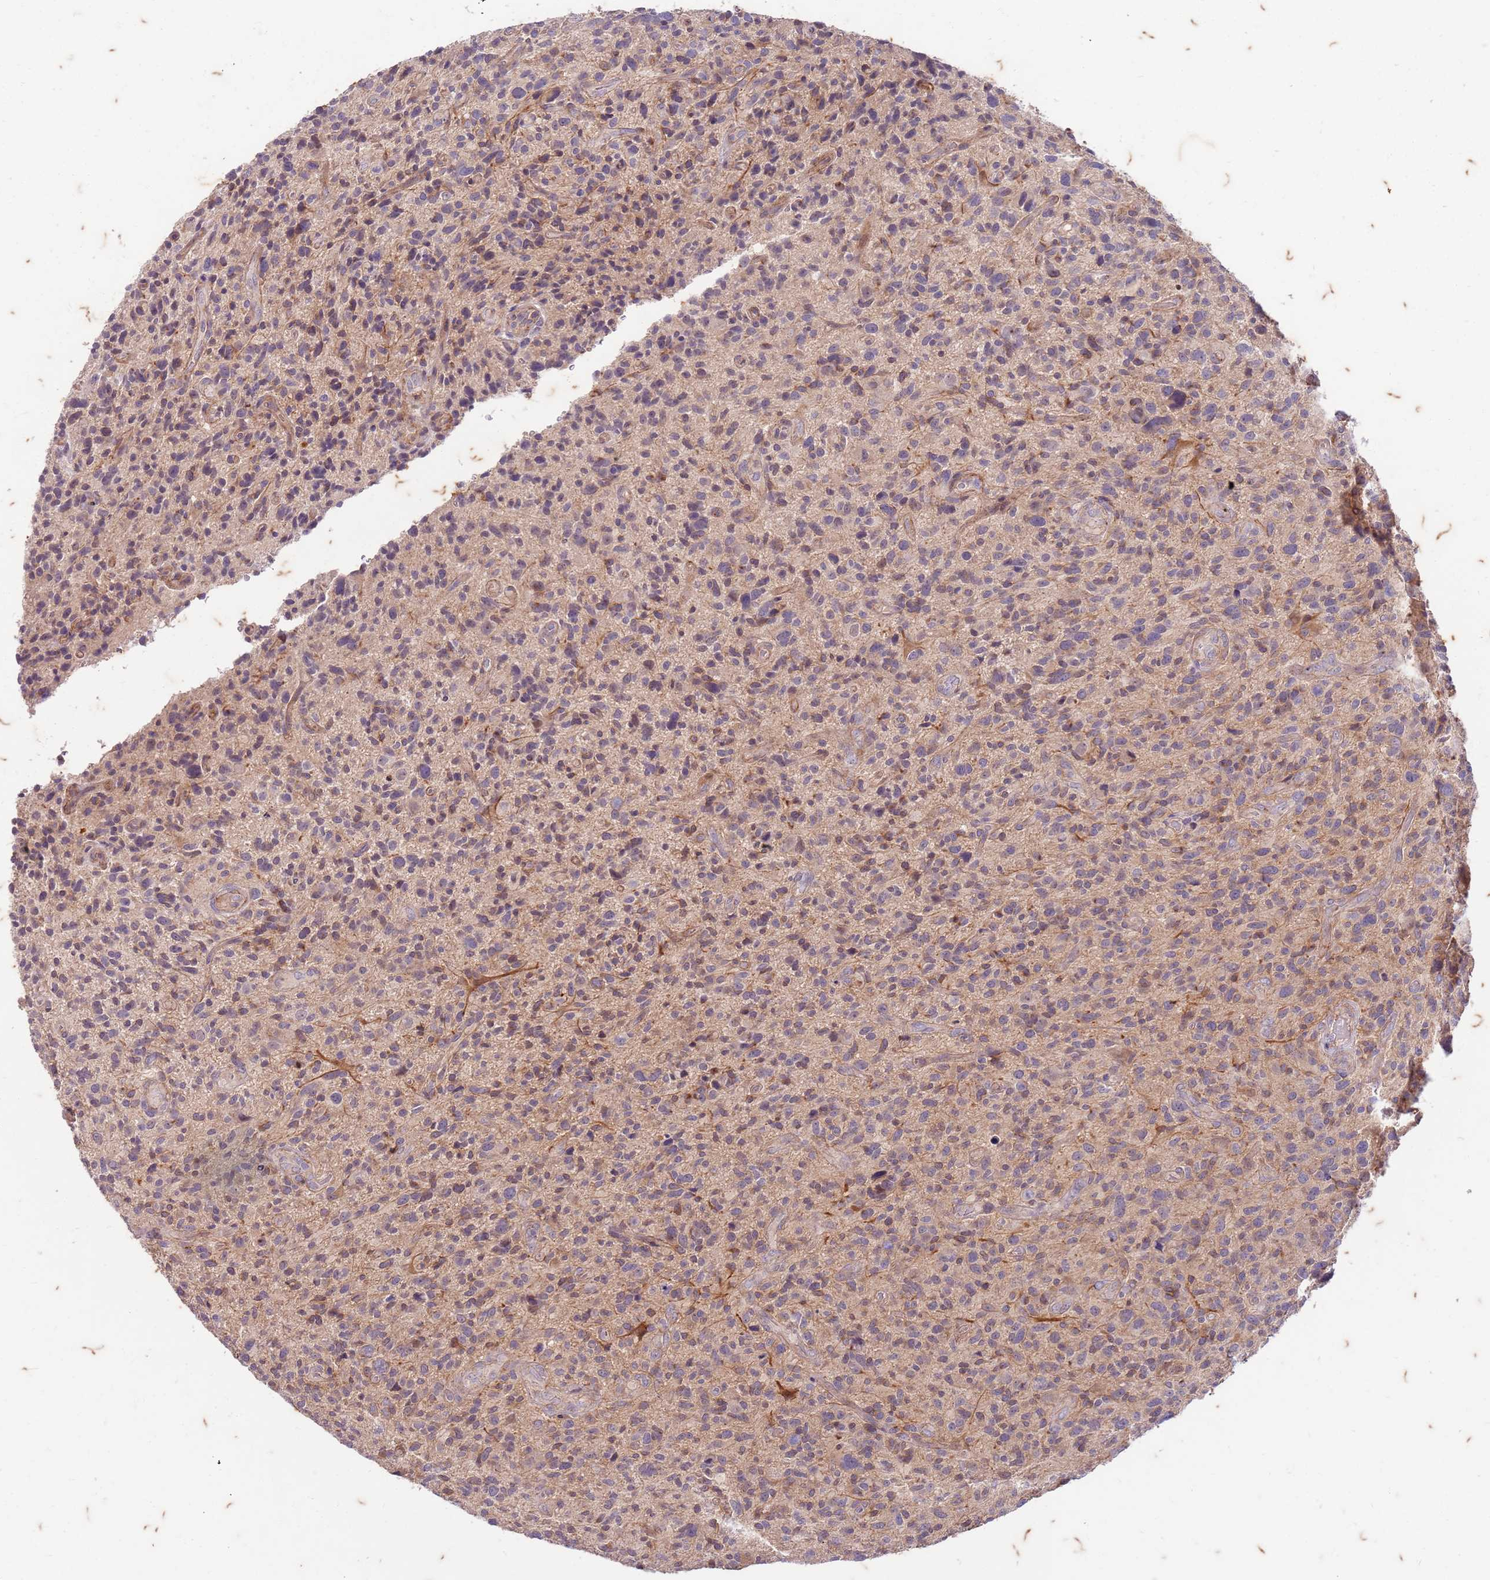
{"staining": {"intensity": "weak", "quantity": "25%-75%", "location": "cytoplasmic/membranous,nuclear"}, "tissue": "glioma", "cell_type": "Tumor cells", "image_type": "cancer", "snomed": [{"axis": "morphology", "description": "Glioma, malignant, High grade"}, {"axis": "topography", "description": "Brain"}], "caption": "Malignant glioma (high-grade) was stained to show a protein in brown. There is low levels of weak cytoplasmic/membranous and nuclear staining in about 25%-75% of tumor cells.", "gene": "RAPGEF3", "patient": {"sex": "male", "age": 47}}